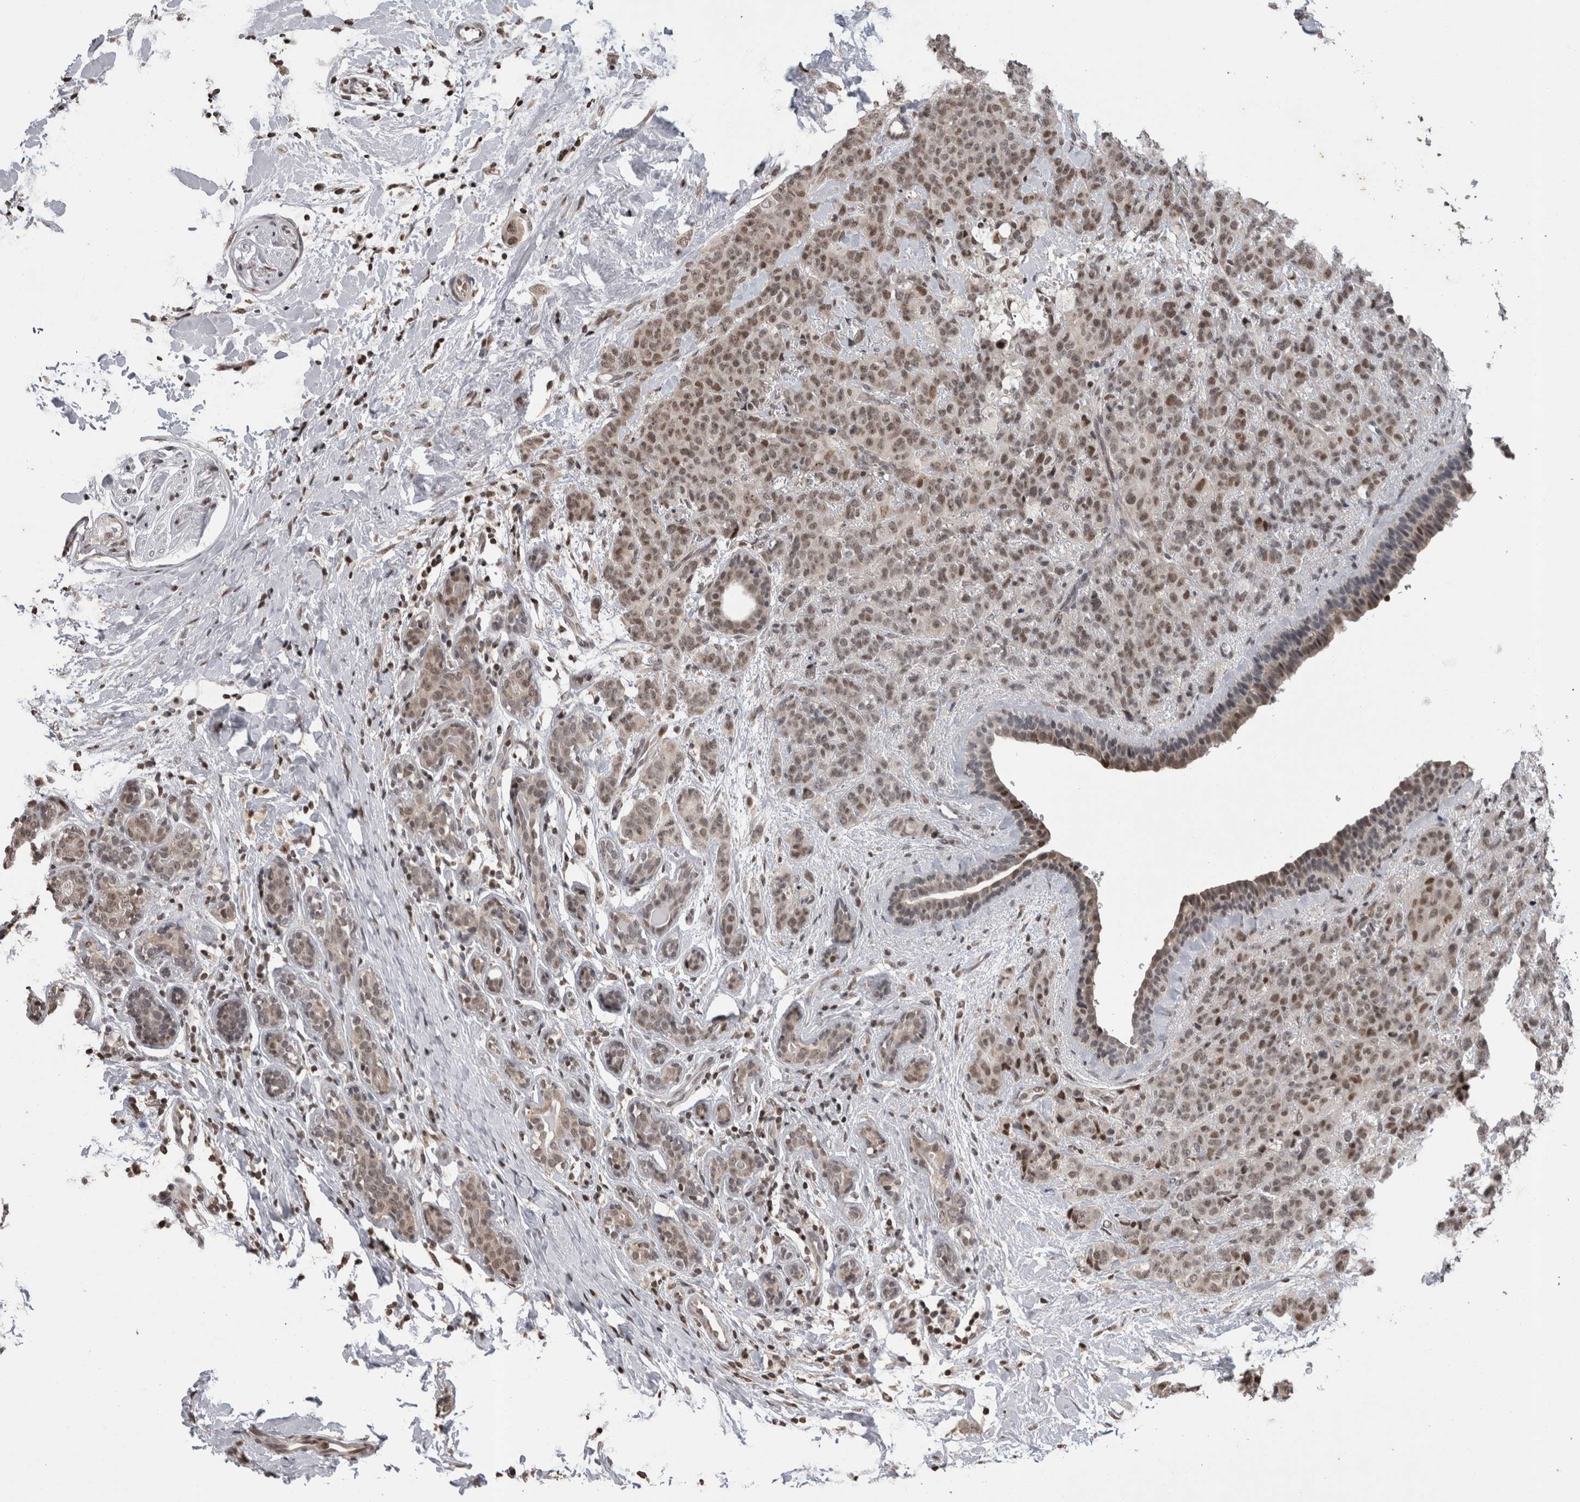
{"staining": {"intensity": "weak", "quantity": "25%-75%", "location": "cytoplasmic/membranous,nuclear"}, "tissue": "breast cancer", "cell_type": "Tumor cells", "image_type": "cancer", "snomed": [{"axis": "morphology", "description": "Normal tissue, NOS"}, {"axis": "morphology", "description": "Duct carcinoma"}, {"axis": "topography", "description": "Breast"}], "caption": "IHC micrograph of breast infiltrating ductal carcinoma stained for a protein (brown), which displays low levels of weak cytoplasmic/membranous and nuclear expression in about 25%-75% of tumor cells.", "gene": "ZBTB11", "patient": {"sex": "female", "age": 40}}